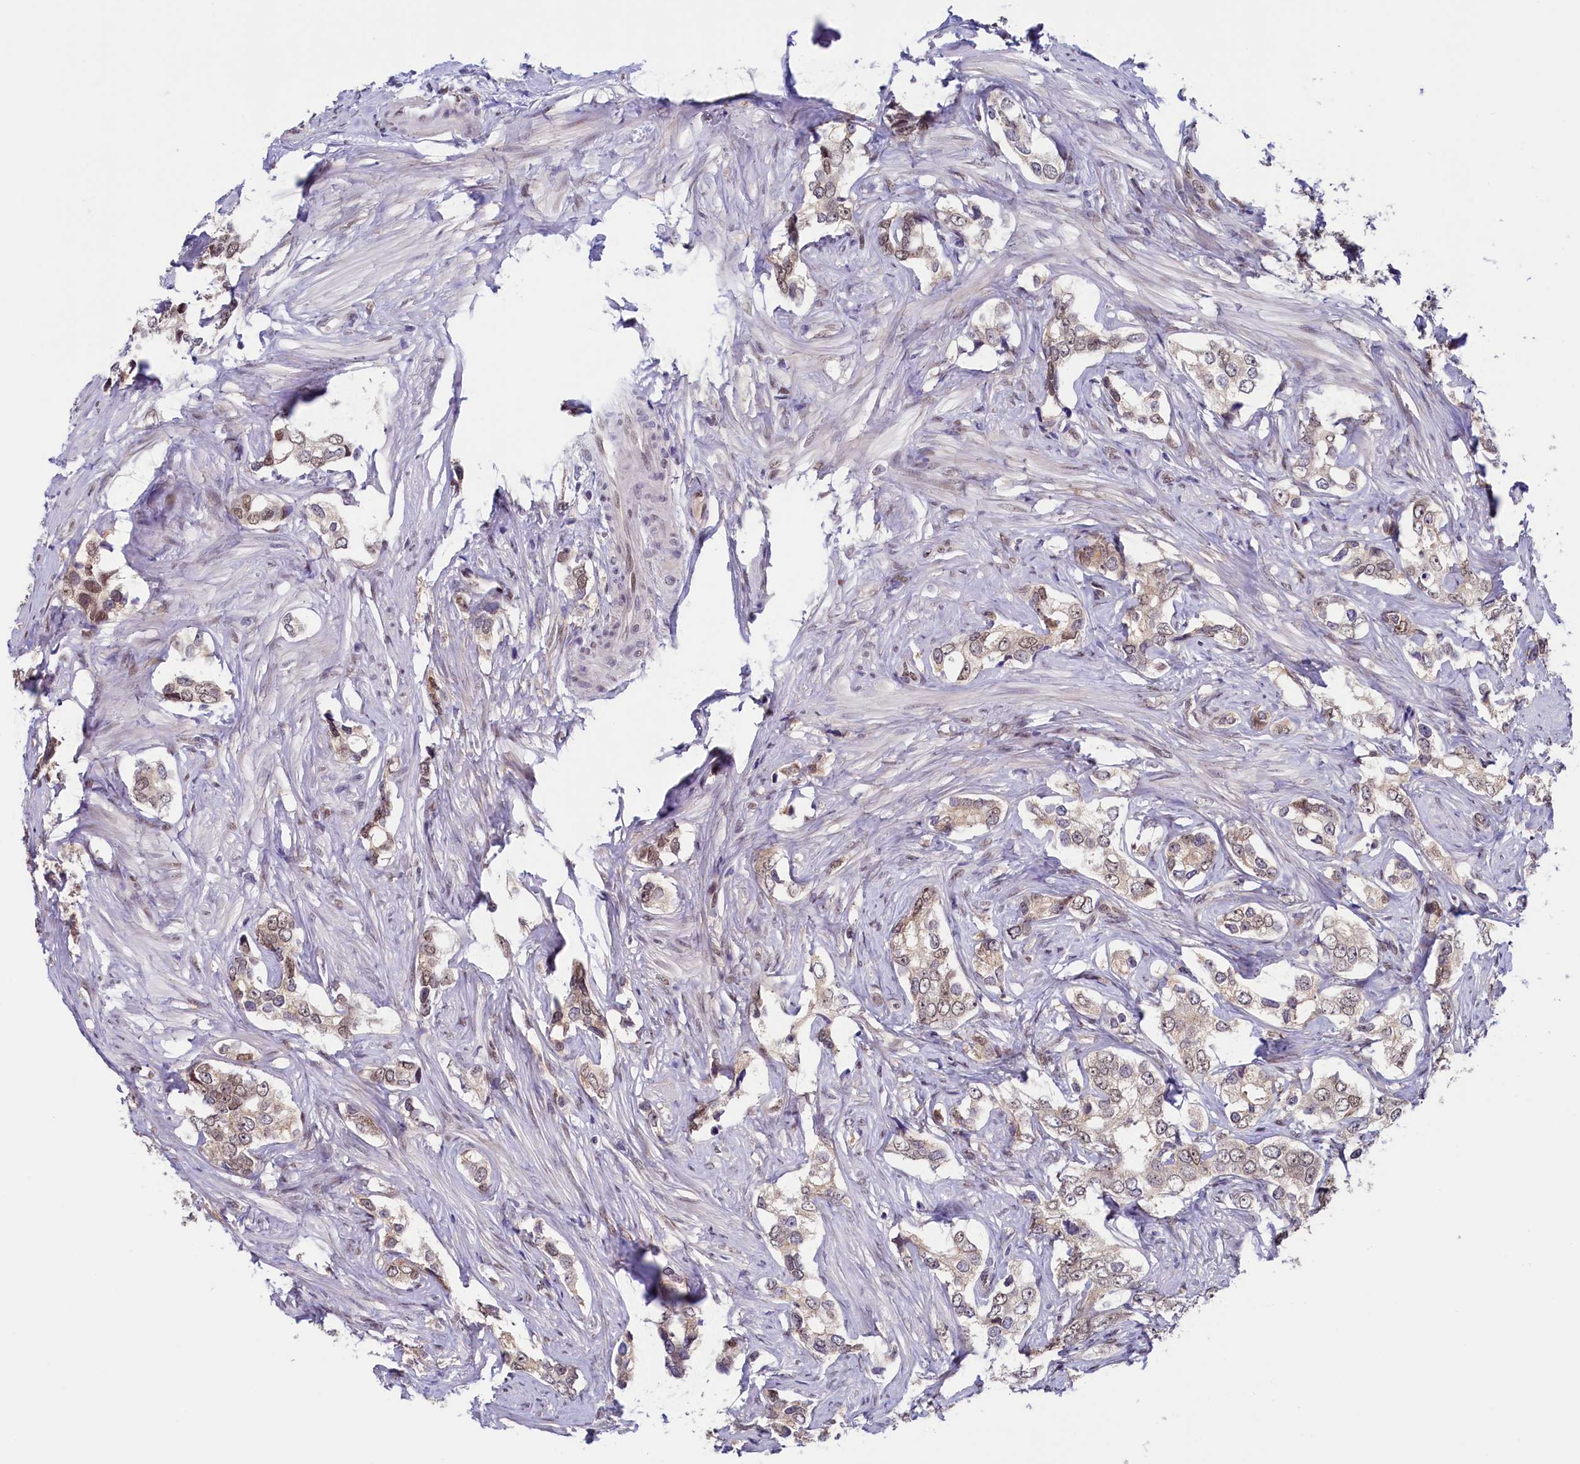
{"staining": {"intensity": "moderate", "quantity": ">75%", "location": "nuclear"}, "tissue": "prostate cancer", "cell_type": "Tumor cells", "image_type": "cancer", "snomed": [{"axis": "morphology", "description": "Adenocarcinoma, High grade"}, {"axis": "topography", "description": "Prostate"}], "caption": "Protein expression analysis of human prostate high-grade adenocarcinoma reveals moderate nuclear staining in approximately >75% of tumor cells.", "gene": "FLYWCH2", "patient": {"sex": "male", "age": 66}}